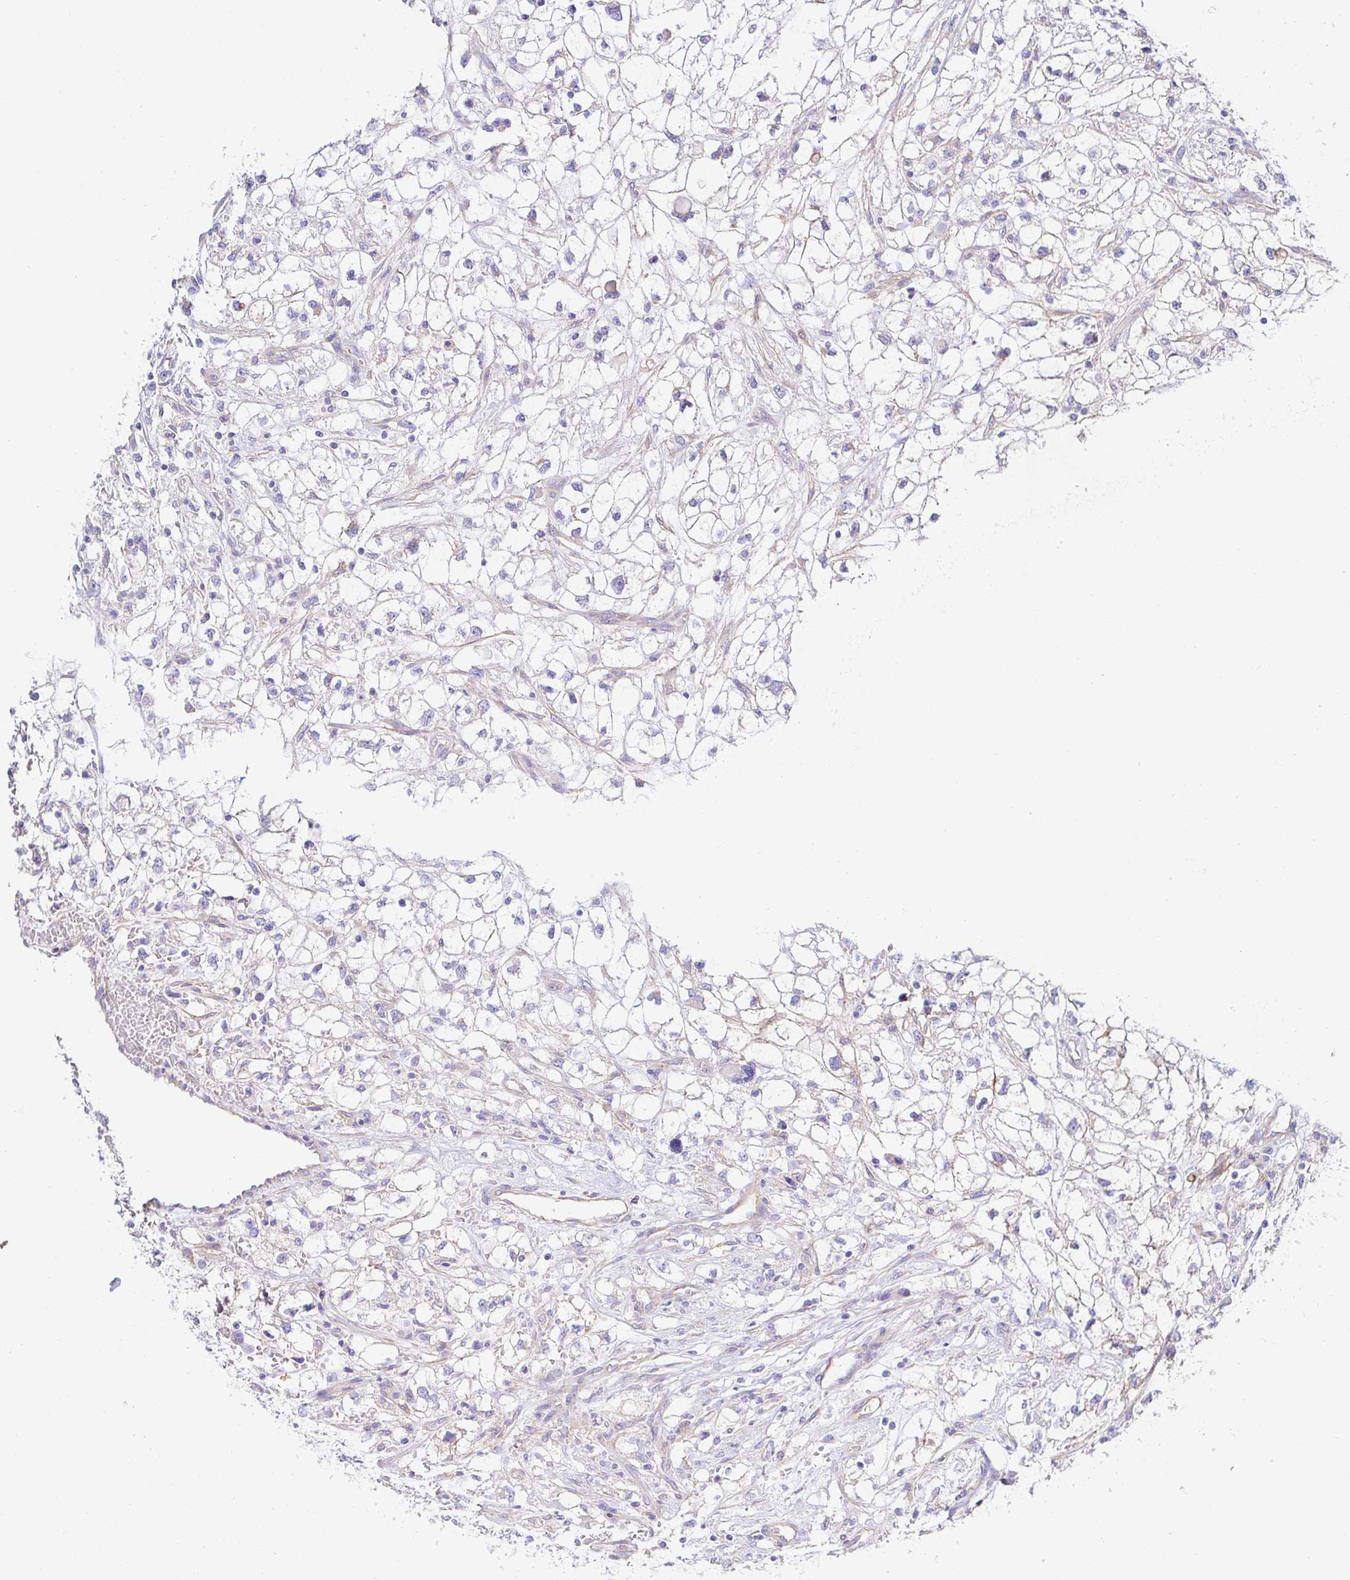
{"staining": {"intensity": "moderate", "quantity": "25%-75%", "location": "cytoplasmic/membranous"}, "tissue": "renal cancer", "cell_type": "Tumor cells", "image_type": "cancer", "snomed": [{"axis": "morphology", "description": "Adenocarcinoma, NOS"}, {"axis": "topography", "description": "Kidney"}], "caption": "A brown stain labels moderate cytoplasmic/membranous expression of a protein in human adenocarcinoma (renal) tumor cells.", "gene": "ARL4D", "patient": {"sex": "male", "age": 59}}